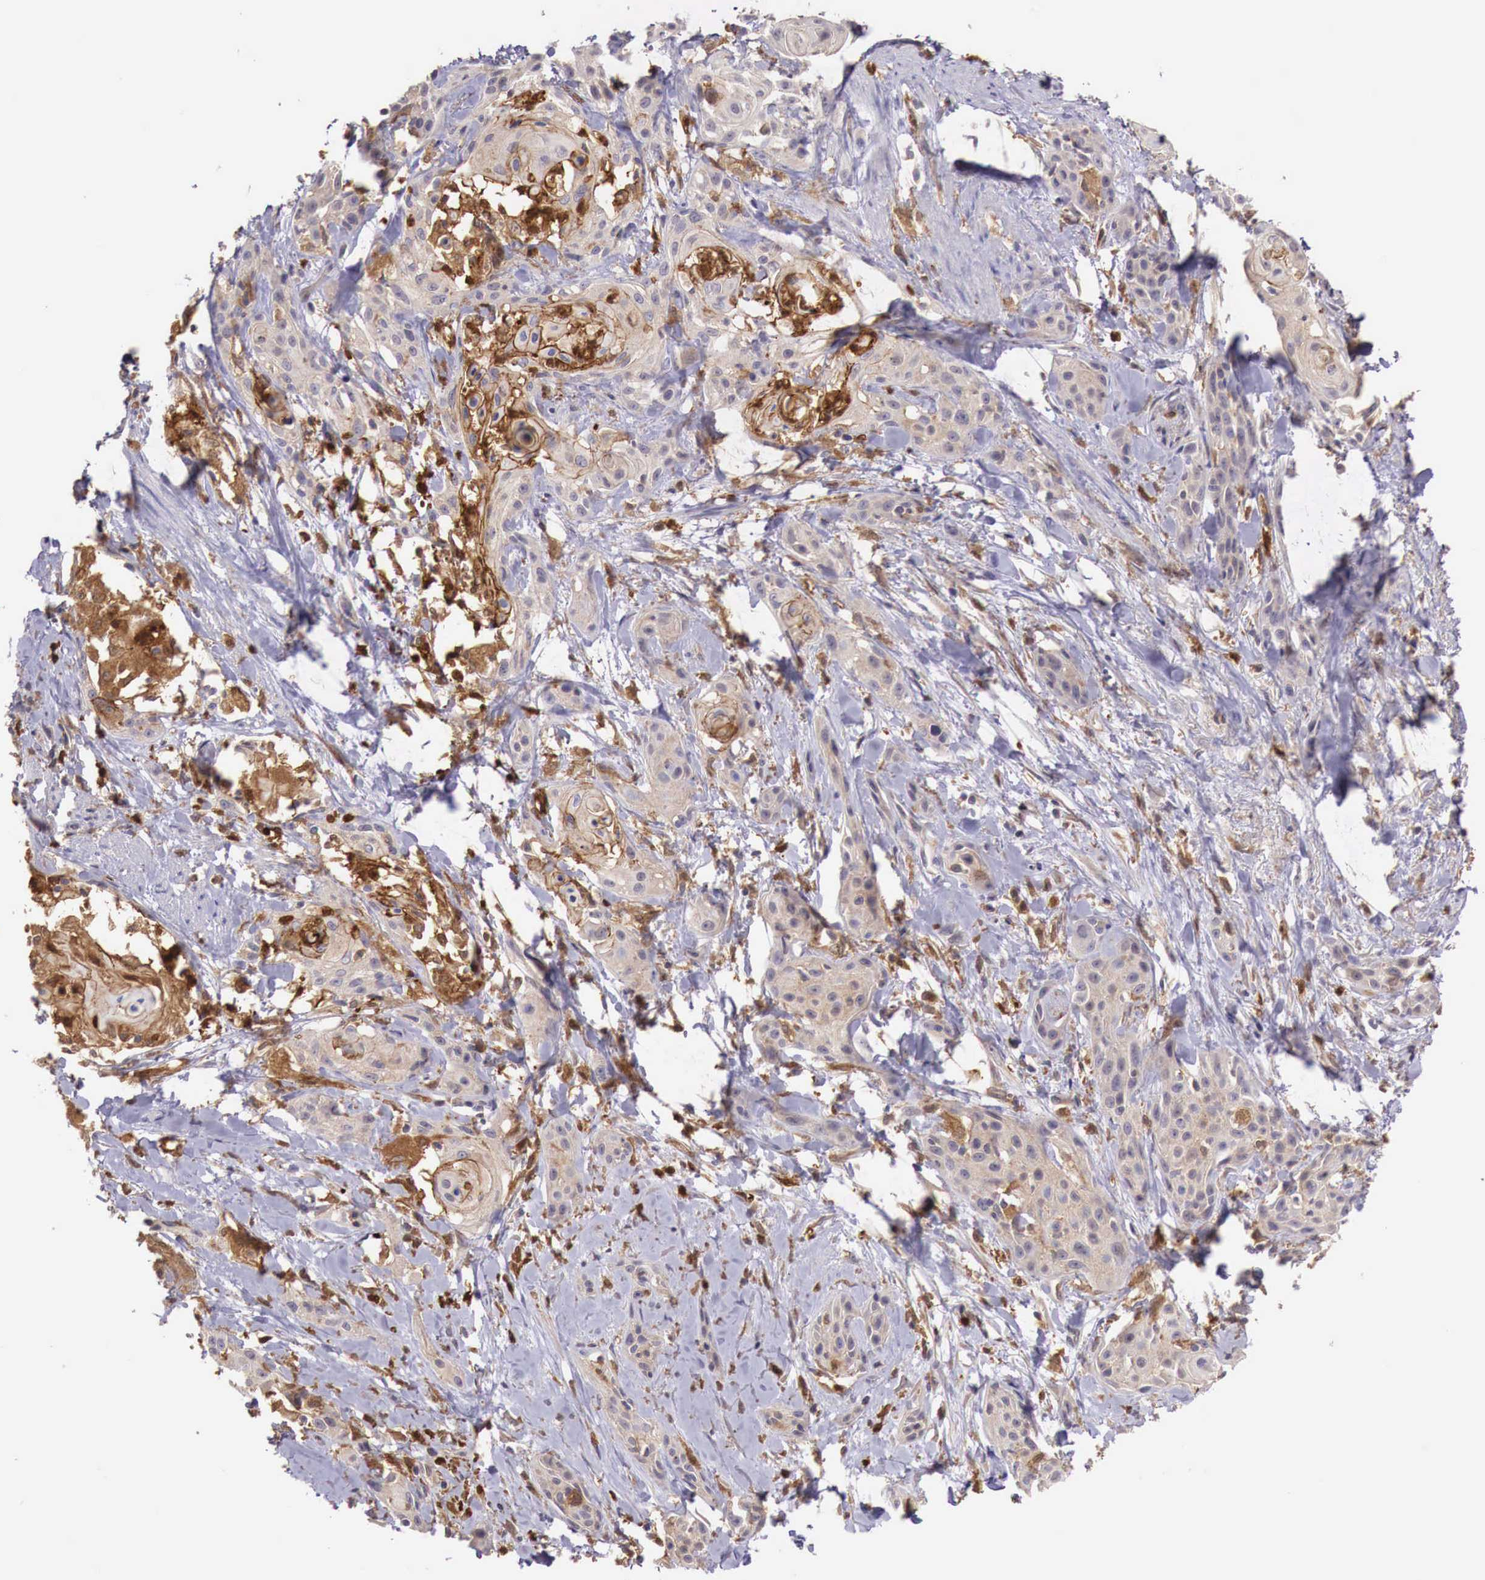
{"staining": {"intensity": "weak", "quantity": ">75%", "location": "cytoplasmic/membranous"}, "tissue": "skin cancer", "cell_type": "Tumor cells", "image_type": "cancer", "snomed": [{"axis": "morphology", "description": "Squamous cell carcinoma, NOS"}, {"axis": "topography", "description": "Skin"}, {"axis": "topography", "description": "Anal"}], "caption": "Immunohistochemical staining of human skin squamous cell carcinoma reveals weak cytoplasmic/membranous protein positivity in about >75% of tumor cells.", "gene": "GAB2", "patient": {"sex": "male", "age": 64}}